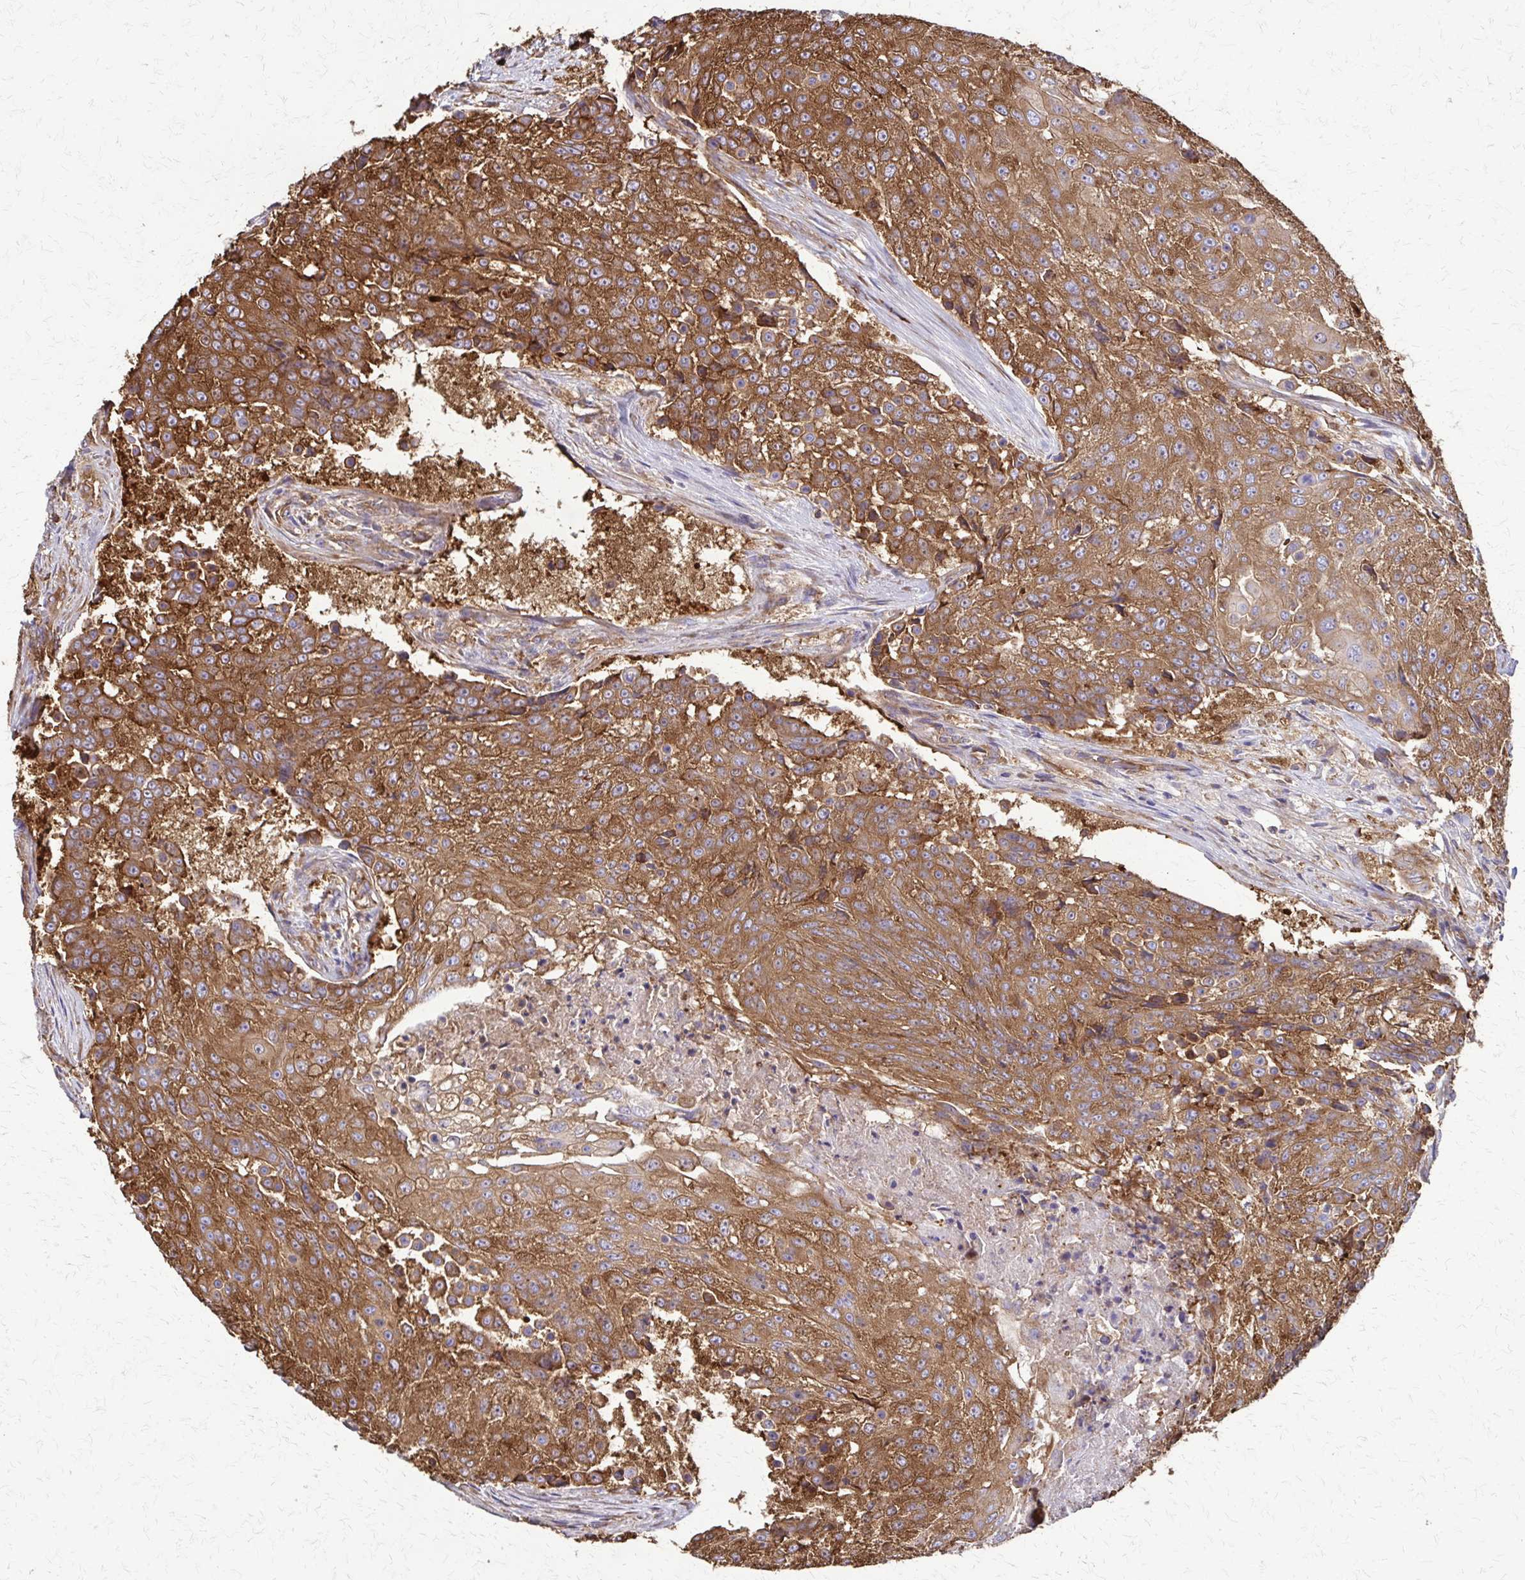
{"staining": {"intensity": "moderate", "quantity": ">75%", "location": "cytoplasmic/membranous"}, "tissue": "urothelial cancer", "cell_type": "Tumor cells", "image_type": "cancer", "snomed": [{"axis": "morphology", "description": "Urothelial carcinoma, High grade"}, {"axis": "topography", "description": "Urinary bladder"}], "caption": "Protein analysis of urothelial cancer tissue shows moderate cytoplasmic/membranous staining in about >75% of tumor cells.", "gene": "EEF2", "patient": {"sex": "female", "age": 63}}